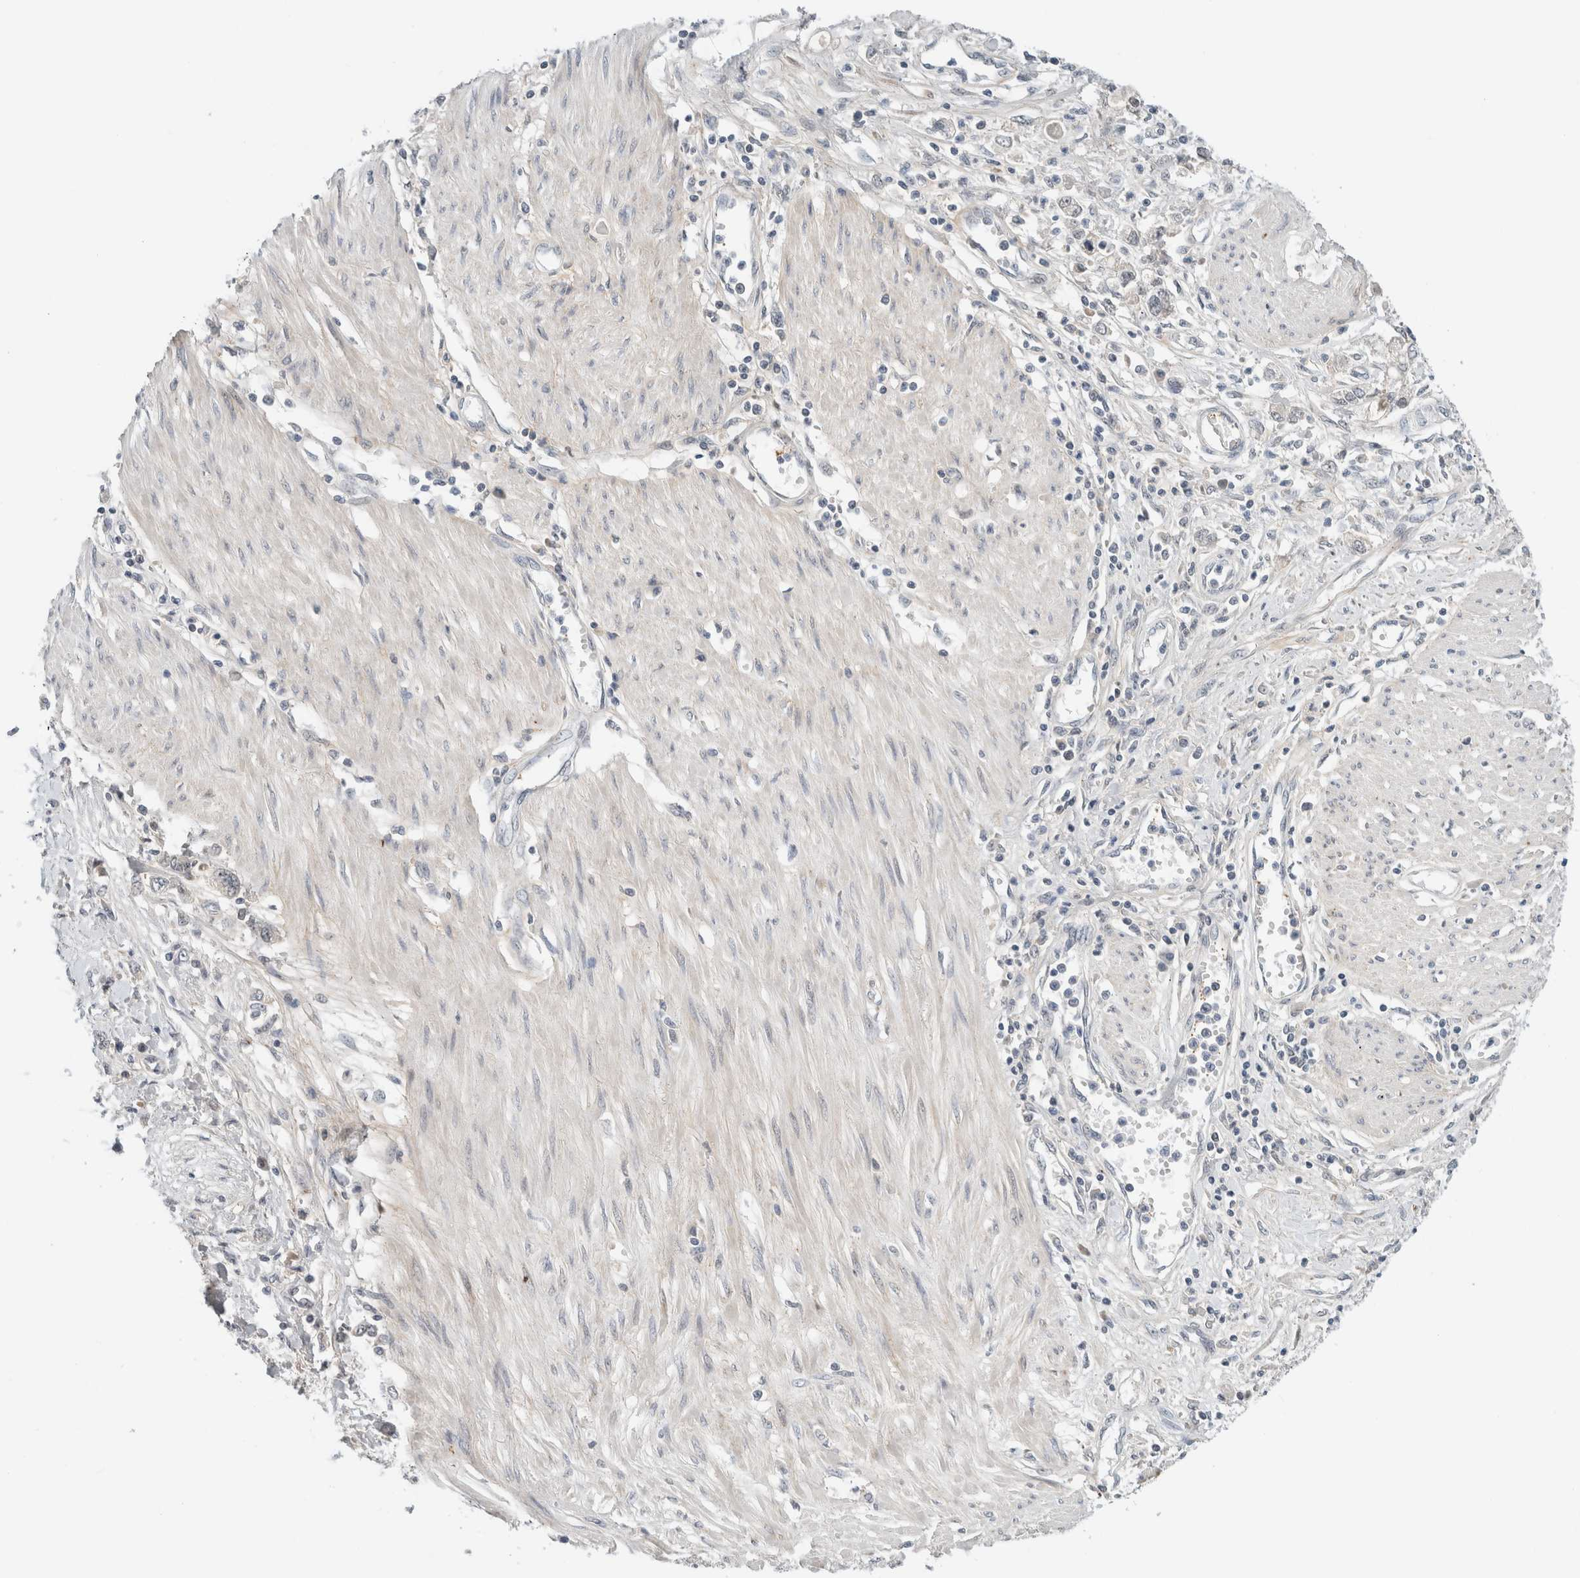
{"staining": {"intensity": "negative", "quantity": "none", "location": "none"}, "tissue": "stomach cancer", "cell_type": "Tumor cells", "image_type": "cancer", "snomed": [{"axis": "morphology", "description": "Adenocarcinoma, NOS"}, {"axis": "topography", "description": "Stomach"}], "caption": "This photomicrograph is of stomach cancer (adenocarcinoma) stained with IHC to label a protein in brown with the nuclei are counter-stained blue. There is no staining in tumor cells.", "gene": "HCN3", "patient": {"sex": "female", "age": 76}}